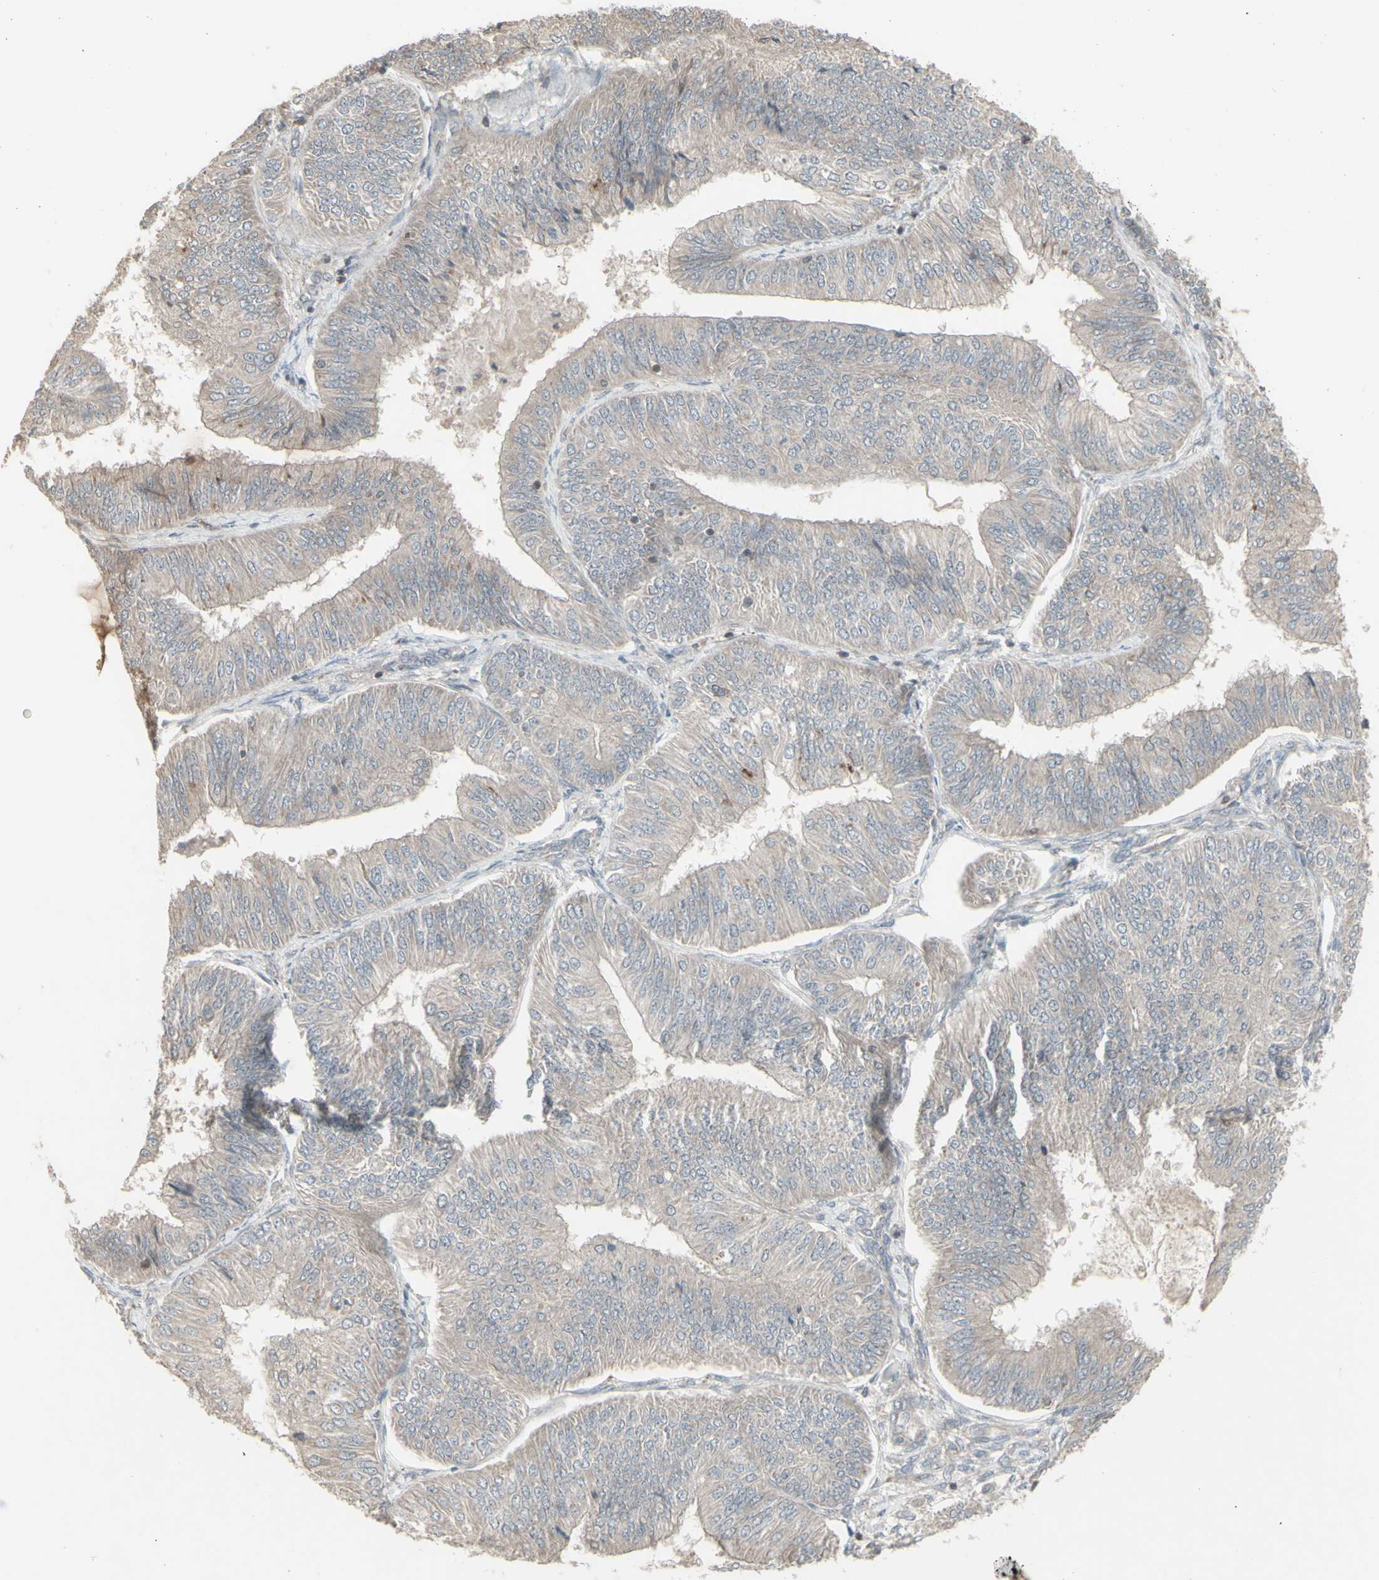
{"staining": {"intensity": "negative", "quantity": "none", "location": "none"}, "tissue": "endometrial cancer", "cell_type": "Tumor cells", "image_type": "cancer", "snomed": [{"axis": "morphology", "description": "Adenocarcinoma, NOS"}, {"axis": "topography", "description": "Endometrium"}], "caption": "IHC histopathology image of neoplastic tissue: human adenocarcinoma (endometrial) stained with DAB reveals no significant protein staining in tumor cells.", "gene": "CSK", "patient": {"sex": "female", "age": 58}}